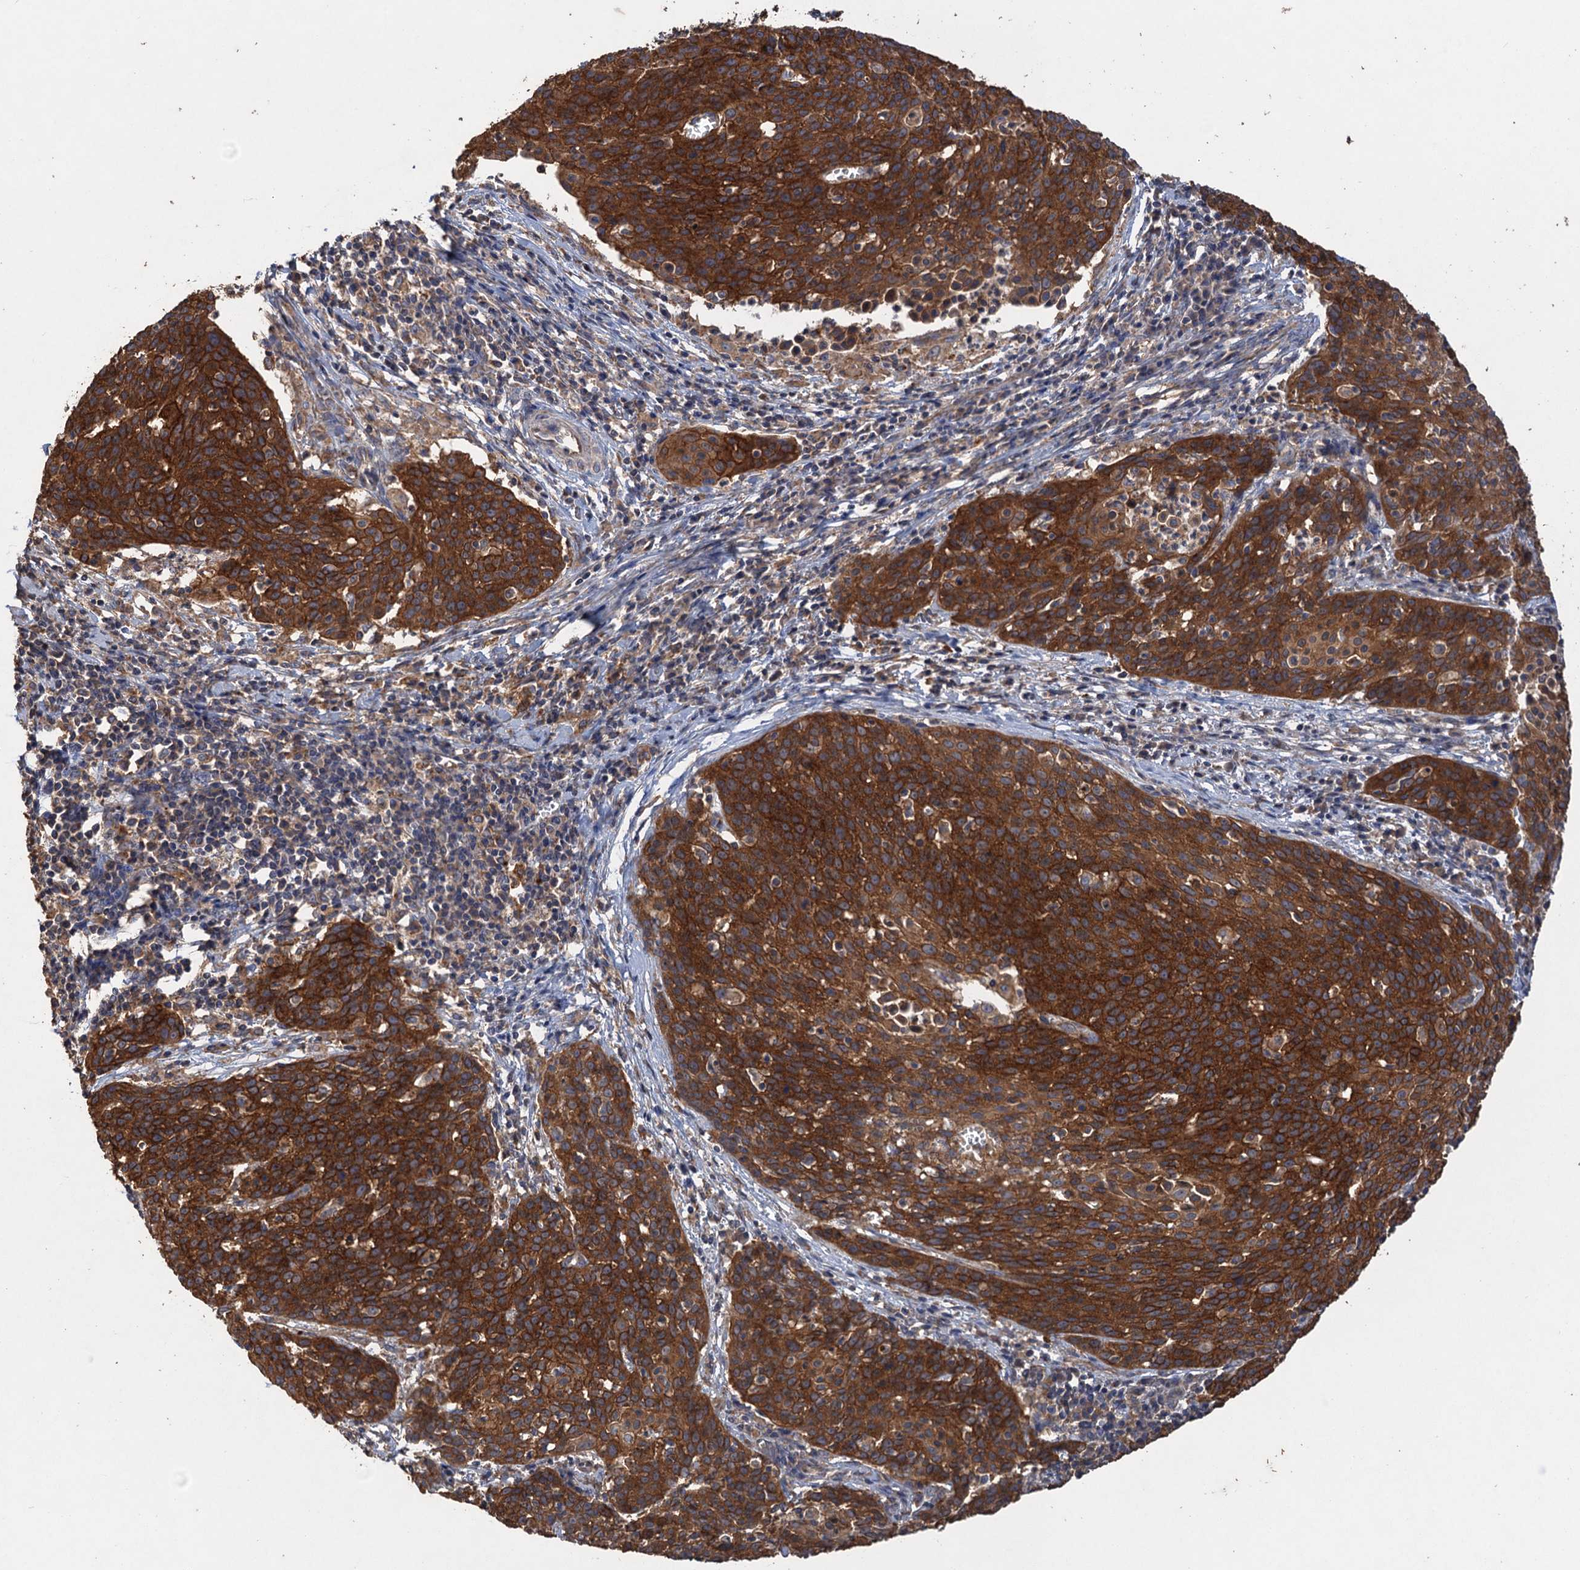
{"staining": {"intensity": "strong", "quantity": ">75%", "location": "cytoplasmic/membranous"}, "tissue": "cervical cancer", "cell_type": "Tumor cells", "image_type": "cancer", "snomed": [{"axis": "morphology", "description": "Squamous cell carcinoma, NOS"}, {"axis": "topography", "description": "Cervix"}], "caption": "Squamous cell carcinoma (cervical) stained with a brown dye displays strong cytoplasmic/membranous positive expression in about >75% of tumor cells.", "gene": "SCUBE3", "patient": {"sex": "female", "age": 38}}